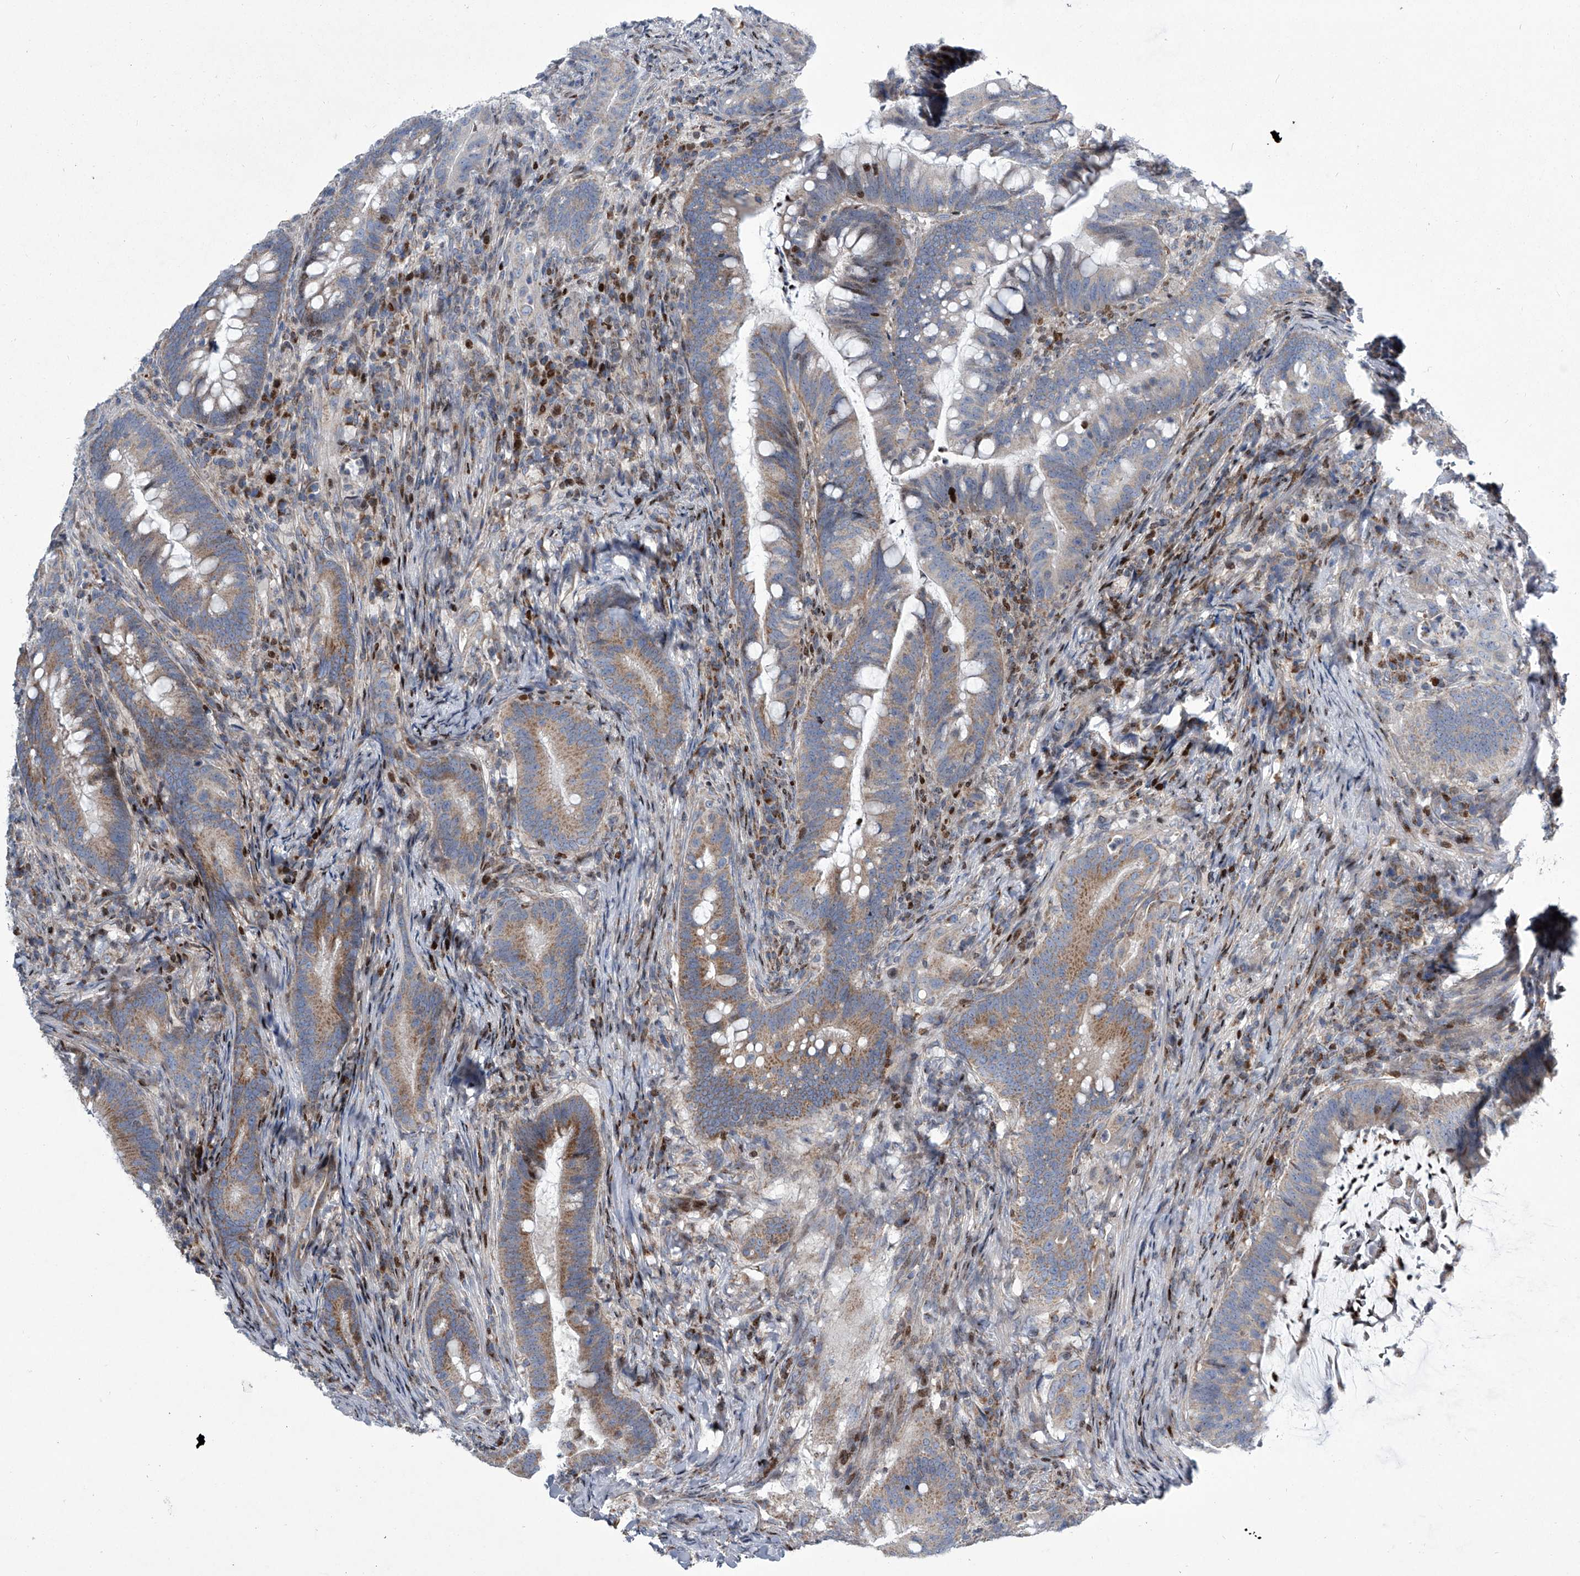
{"staining": {"intensity": "moderate", "quantity": "25%-75%", "location": "cytoplasmic/membranous"}, "tissue": "colorectal cancer", "cell_type": "Tumor cells", "image_type": "cancer", "snomed": [{"axis": "morphology", "description": "Adenocarcinoma, NOS"}, {"axis": "topography", "description": "Colon"}], "caption": "The micrograph exhibits staining of adenocarcinoma (colorectal), revealing moderate cytoplasmic/membranous protein staining (brown color) within tumor cells.", "gene": "STRADA", "patient": {"sex": "female", "age": 66}}